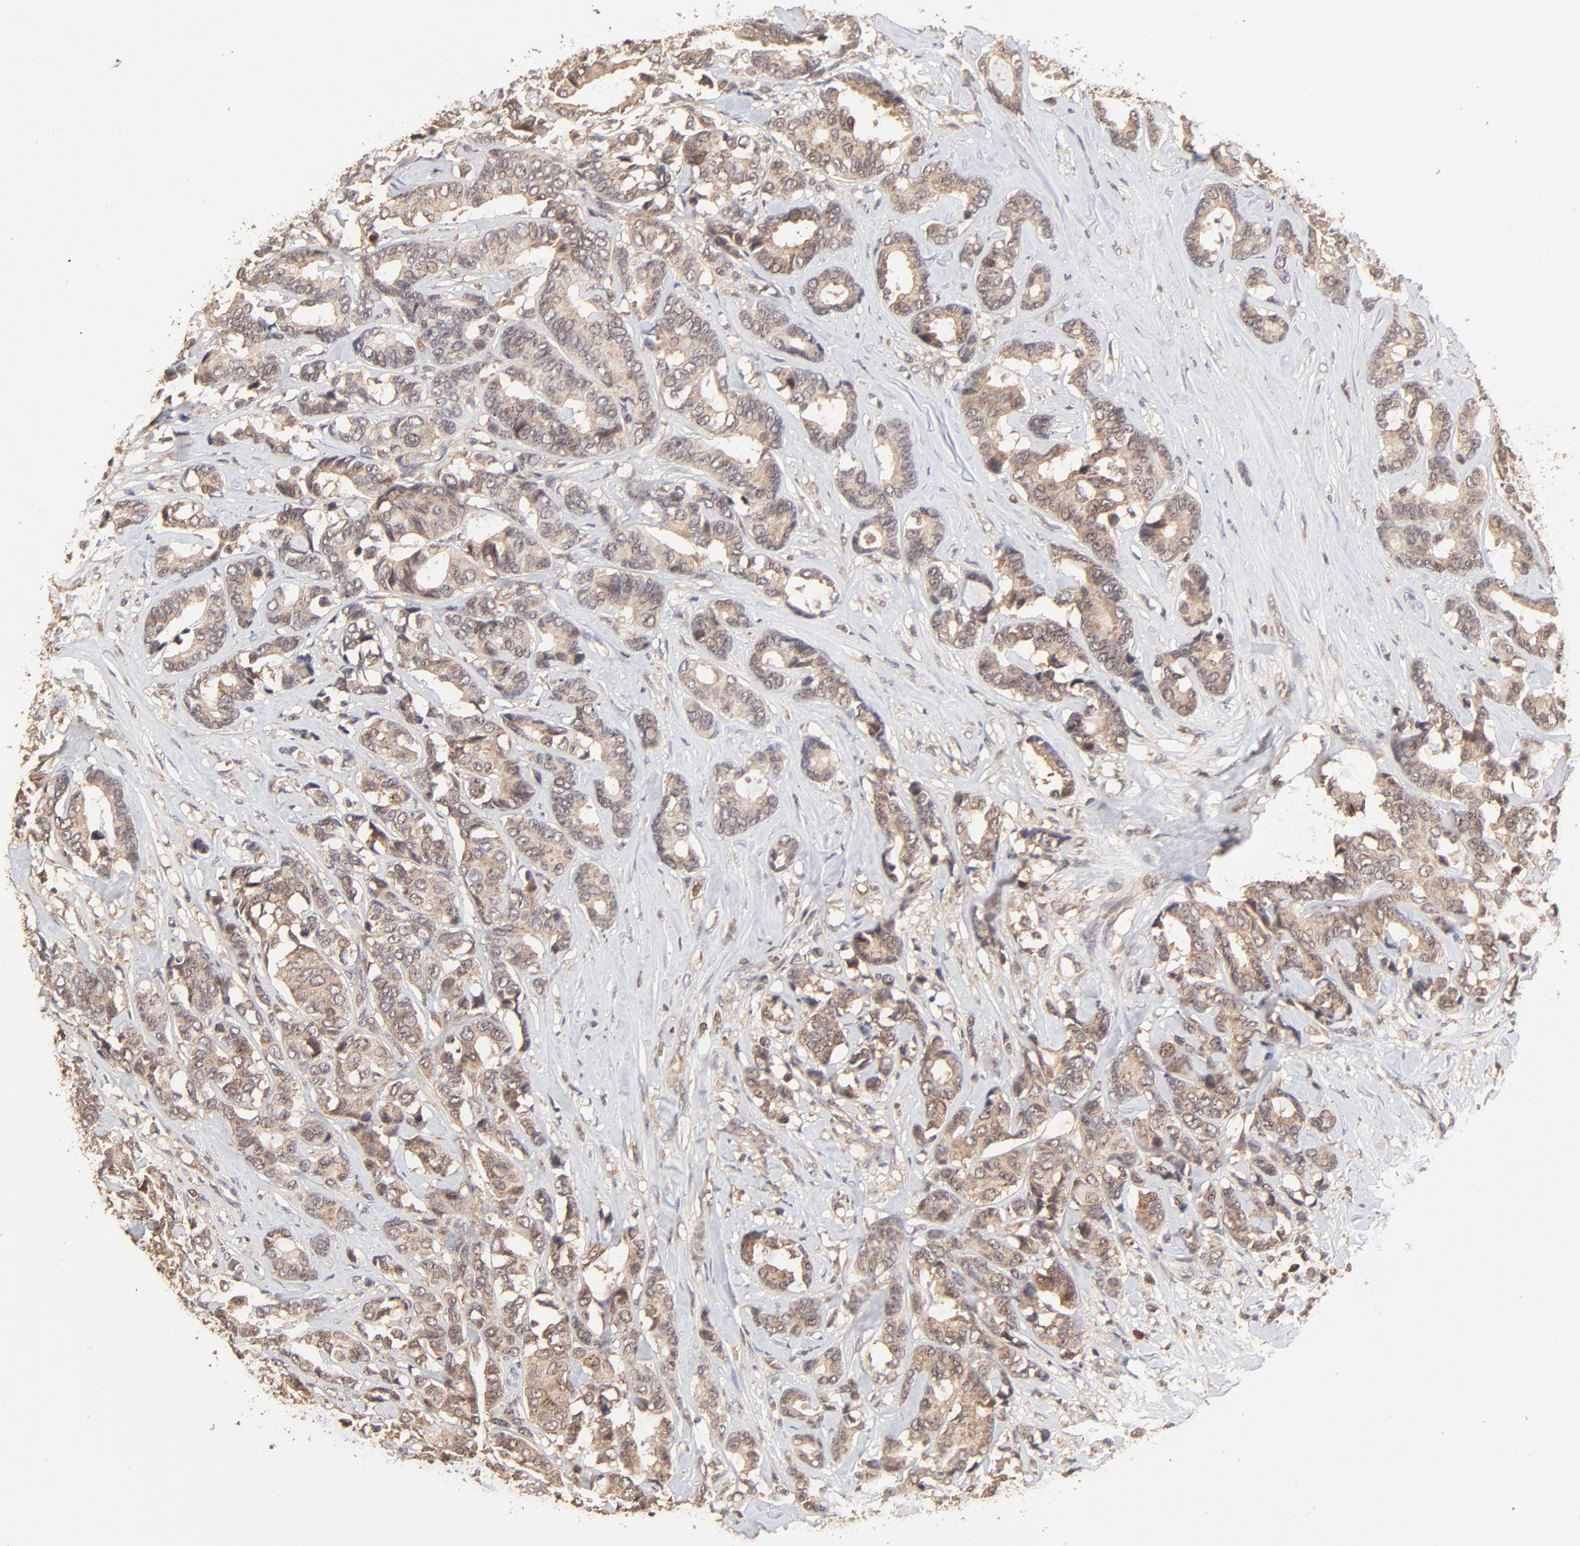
{"staining": {"intensity": "moderate", "quantity": ">75%", "location": "cytoplasmic/membranous"}, "tissue": "breast cancer", "cell_type": "Tumor cells", "image_type": "cancer", "snomed": [{"axis": "morphology", "description": "Duct carcinoma"}, {"axis": "topography", "description": "Breast"}], "caption": "Moderate cytoplasmic/membranous protein positivity is appreciated in approximately >75% of tumor cells in breast cancer.", "gene": "STON2", "patient": {"sex": "female", "age": 87}}